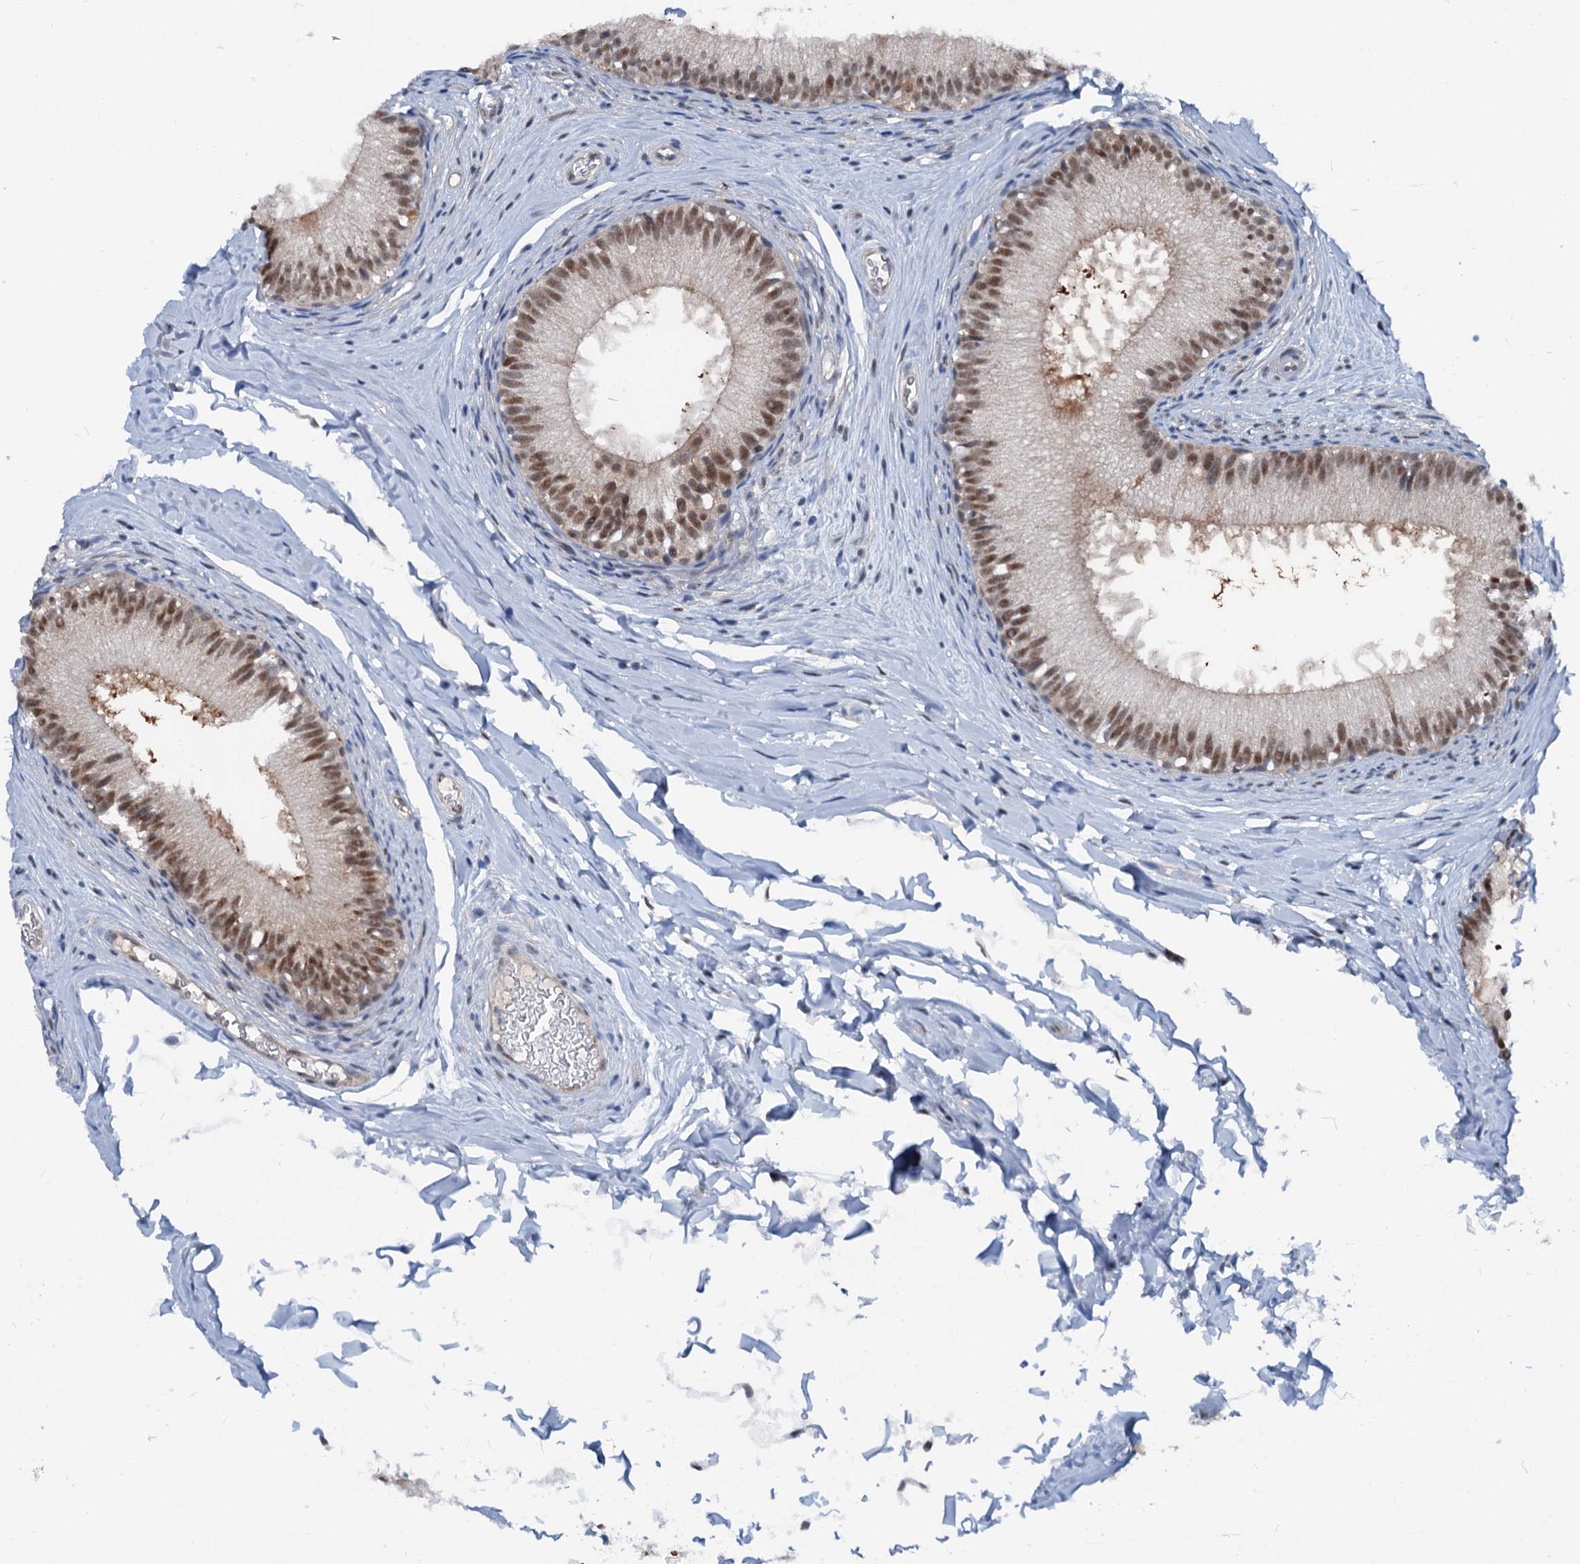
{"staining": {"intensity": "moderate", "quantity": ">75%", "location": "cytoplasmic/membranous,nuclear"}, "tissue": "epididymis", "cell_type": "Glandular cells", "image_type": "normal", "snomed": [{"axis": "morphology", "description": "Normal tissue, NOS"}, {"axis": "topography", "description": "Epididymis"}], "caption": "Immunohistochemistry (DAB (3,3'-diaminobenzidine)) staining of unremarkable human epididymis shows moderate cytoplasmic/membranous,nuclear protein positivity in about >75% of glandular cells.", "gene": "PSMD13", "patient": {"sex": "male", "age": 34}}